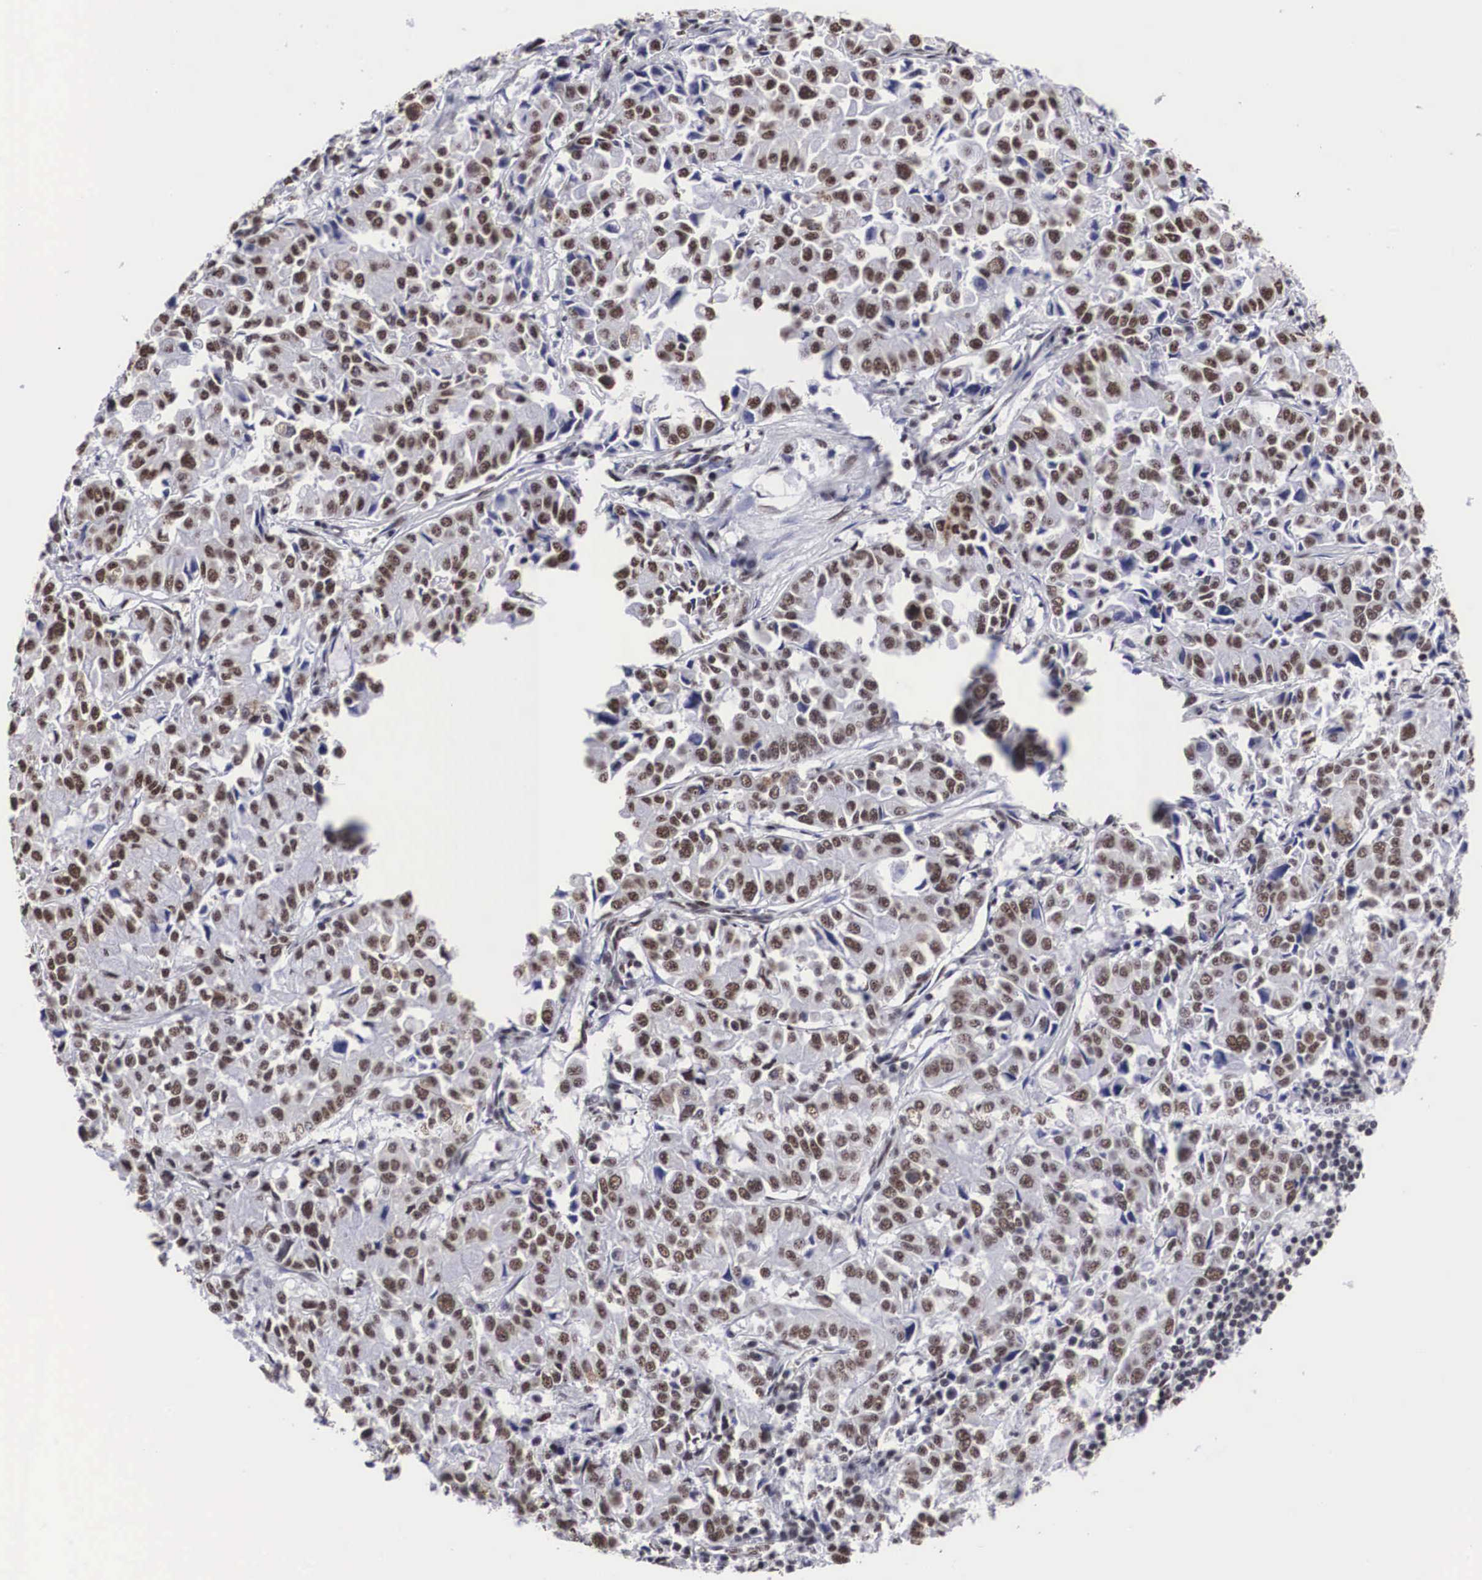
{"staining": {"intensity": "weak", "quantity": ">75%", "location": "nuclear"}, "tissue": "pancreatic cancer", "cell_type": "Tumor cells", "image_type": "cancer", "snomed": [{"axis": "morphology", "description": "Adenocarcinoma, NOS"}, {"axis": "topography", "description": "Pancreas"}], "caption": "Immunohistochemistry photomicrograph of neoplastic tissue: adenocarcinoma (pancreatic) stained using IHC demonstrates low levels of weak protein expression localized specifically in the nuclear of tumor cells, appearing as a nuclear brown color.", "gene": "ACIN1", "patient": {"sex": "female", "age": 52}}